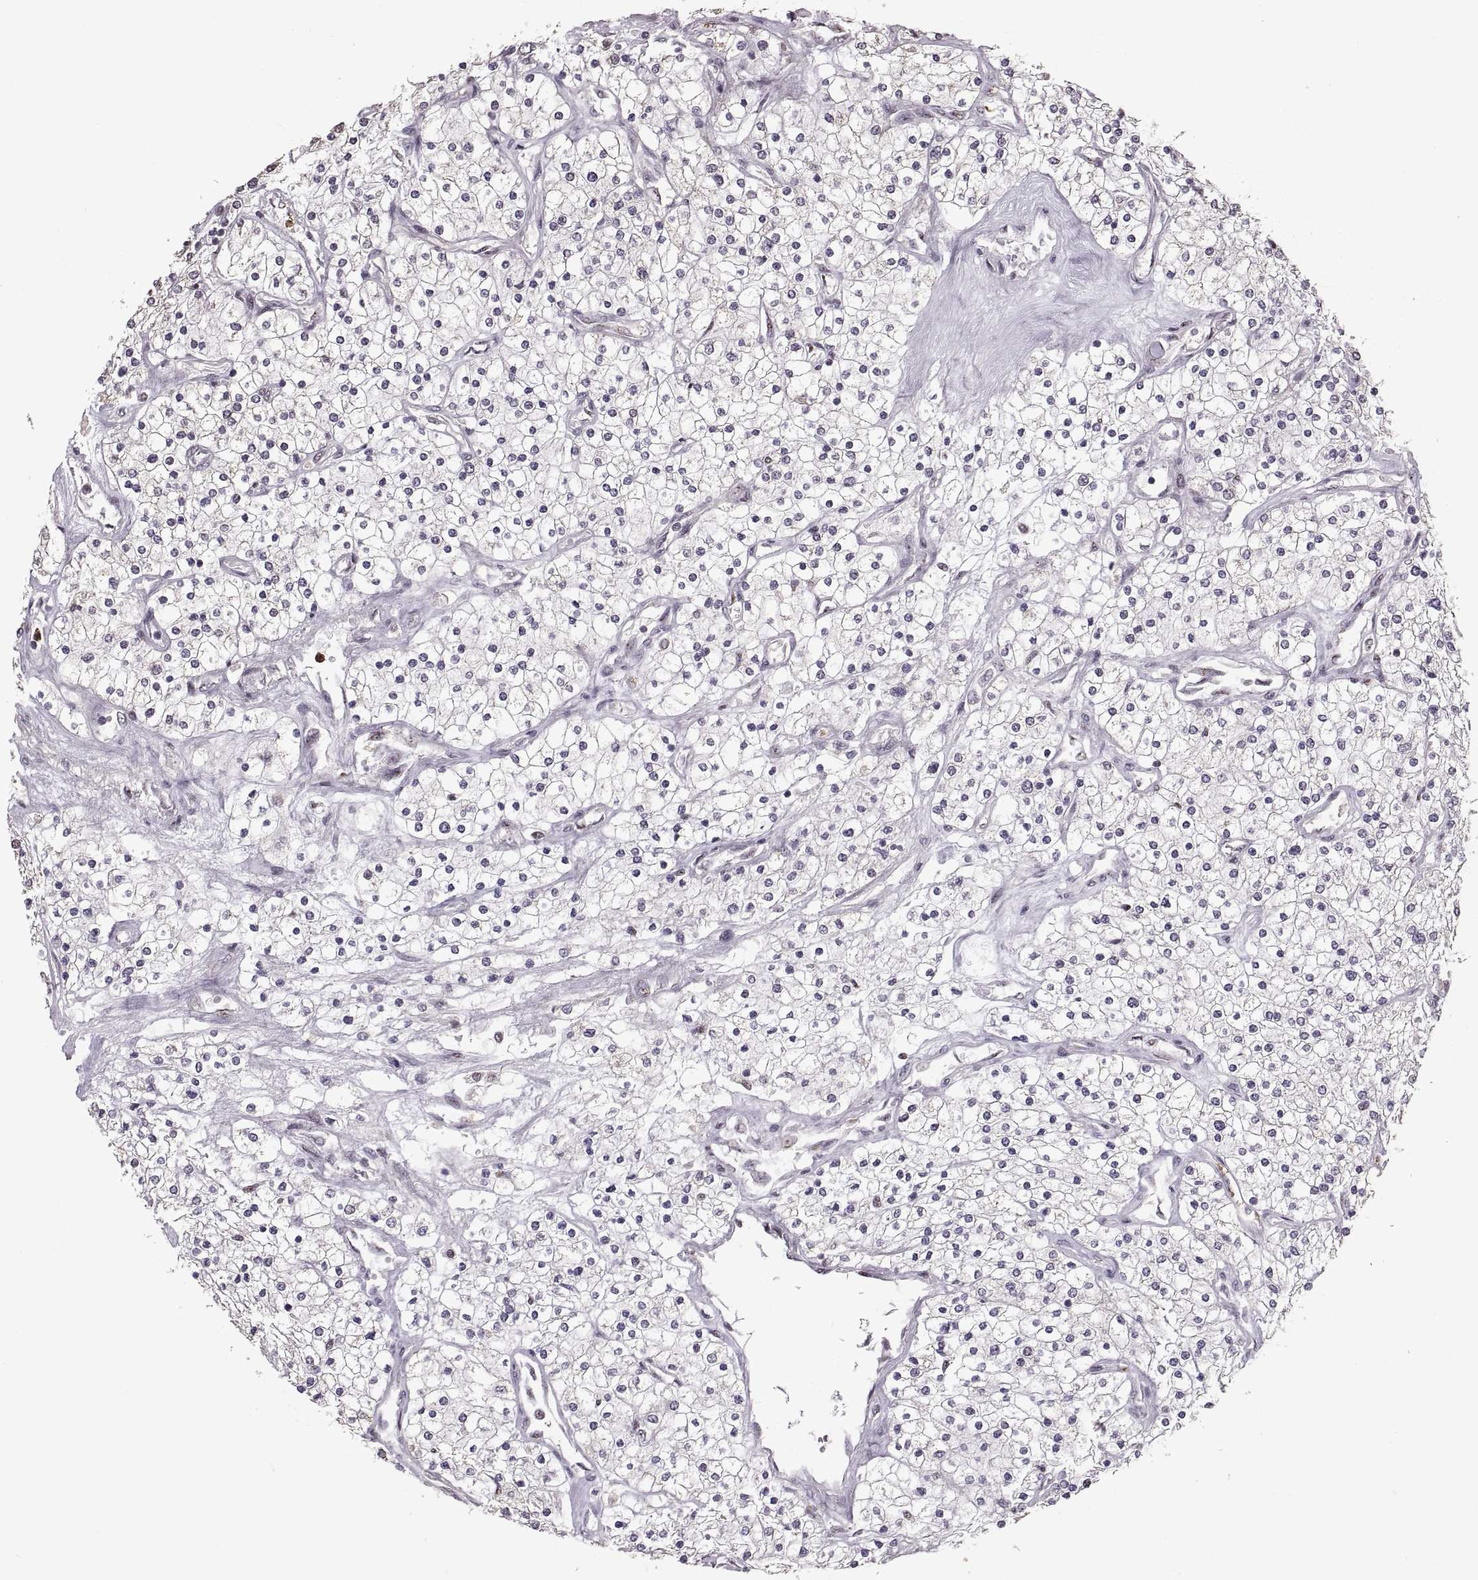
{"staining": {"intensity": "negative", "quantity": "none", "location": "none"}, "tissue": "renal cancer", "cell_type": "Tumor cells", "image_type": "cancer", "snomed": [{"axis": "morphology", "description": "Adenocarcinoma, NOS"}, {"axis": "topography", "description": "Kidney"}], "caption": "Immunohistochemical staining of renal cancer (adenocarcinoma) displays no significant positivity in tumor cells.", "gene": "PALS1", "patient": {"sex": "male", "age": 80}}